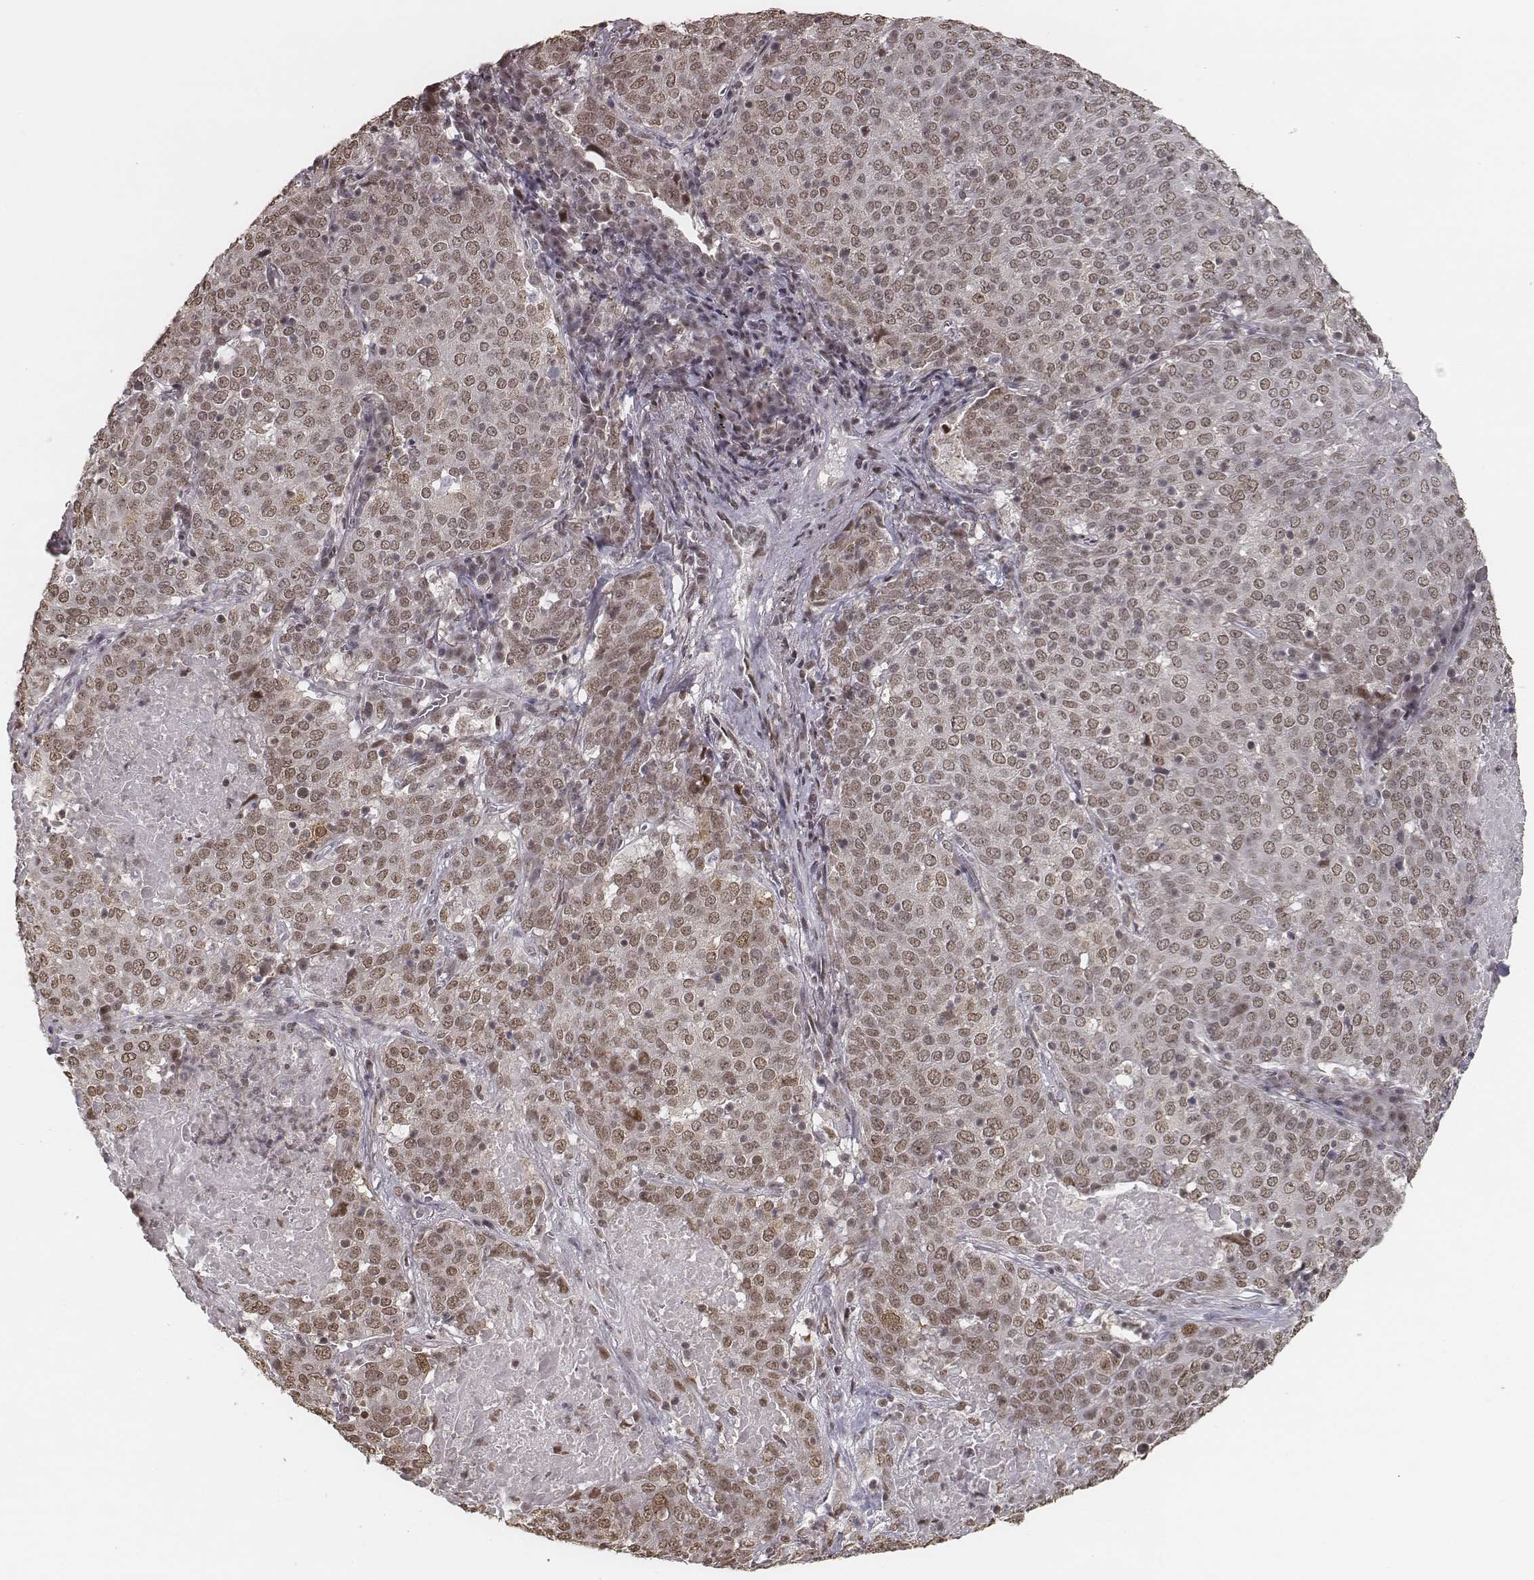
{"staining": {"intensity": "weak", "quantity": ">75%", "location": "nuclear"}, "tissue": "lung cancer", "cell_type": "Tumor cells", "image_type": "cancer", "snomed": [{"axis": "morphology", "description": "Squamous cell carcinoma, NOS"}, {"axis": "topography", "description": "Lung"}], "caption": "The histopathology image displays staining of lung cancer, revealing weak nuclear protein positivity (brown color) within tumor cells.", "gene": "HMGA2", "patient": {"sex": "male", "age": 82}}